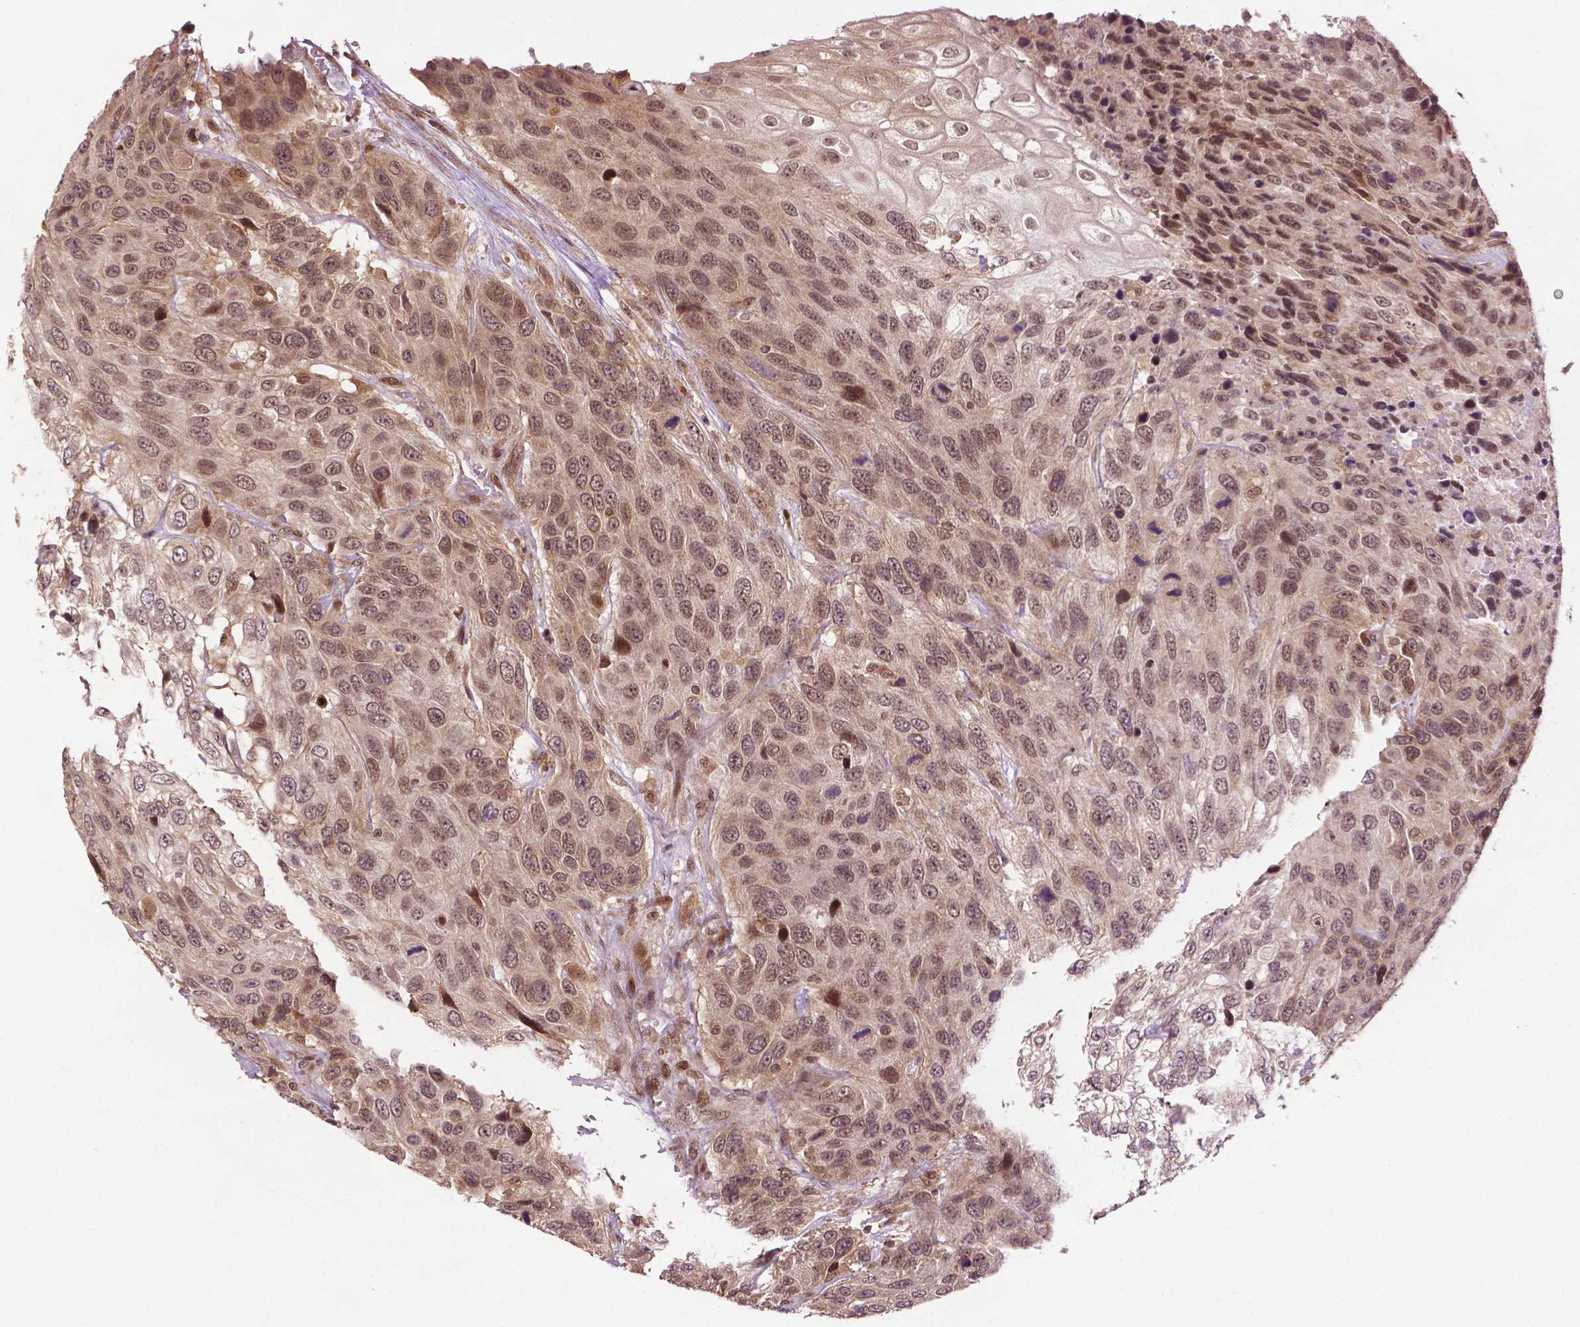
{"staining": {"intensity": "moderate", "quantity": ">75%", "location": "cytoplasmic/membranous,nuclear"}, "tissue": "urothelial cancer", "cell_type": "Tumor cells", "image_type": "cancer", "snomed": [{"axis": "morphology", "description": "Urothelial carcinoma, High grade"}, {"axis": "topography", "description": "Urinary bladder"}], "caption": "The photomicrograph displays a brown stain indicating the presence of a protein in the cytoplasmic/membranous and nuclear of tumor cells in urothelial cancer.", "gene": "TMX2", "patient": {"sex": "female", "age": 70}}